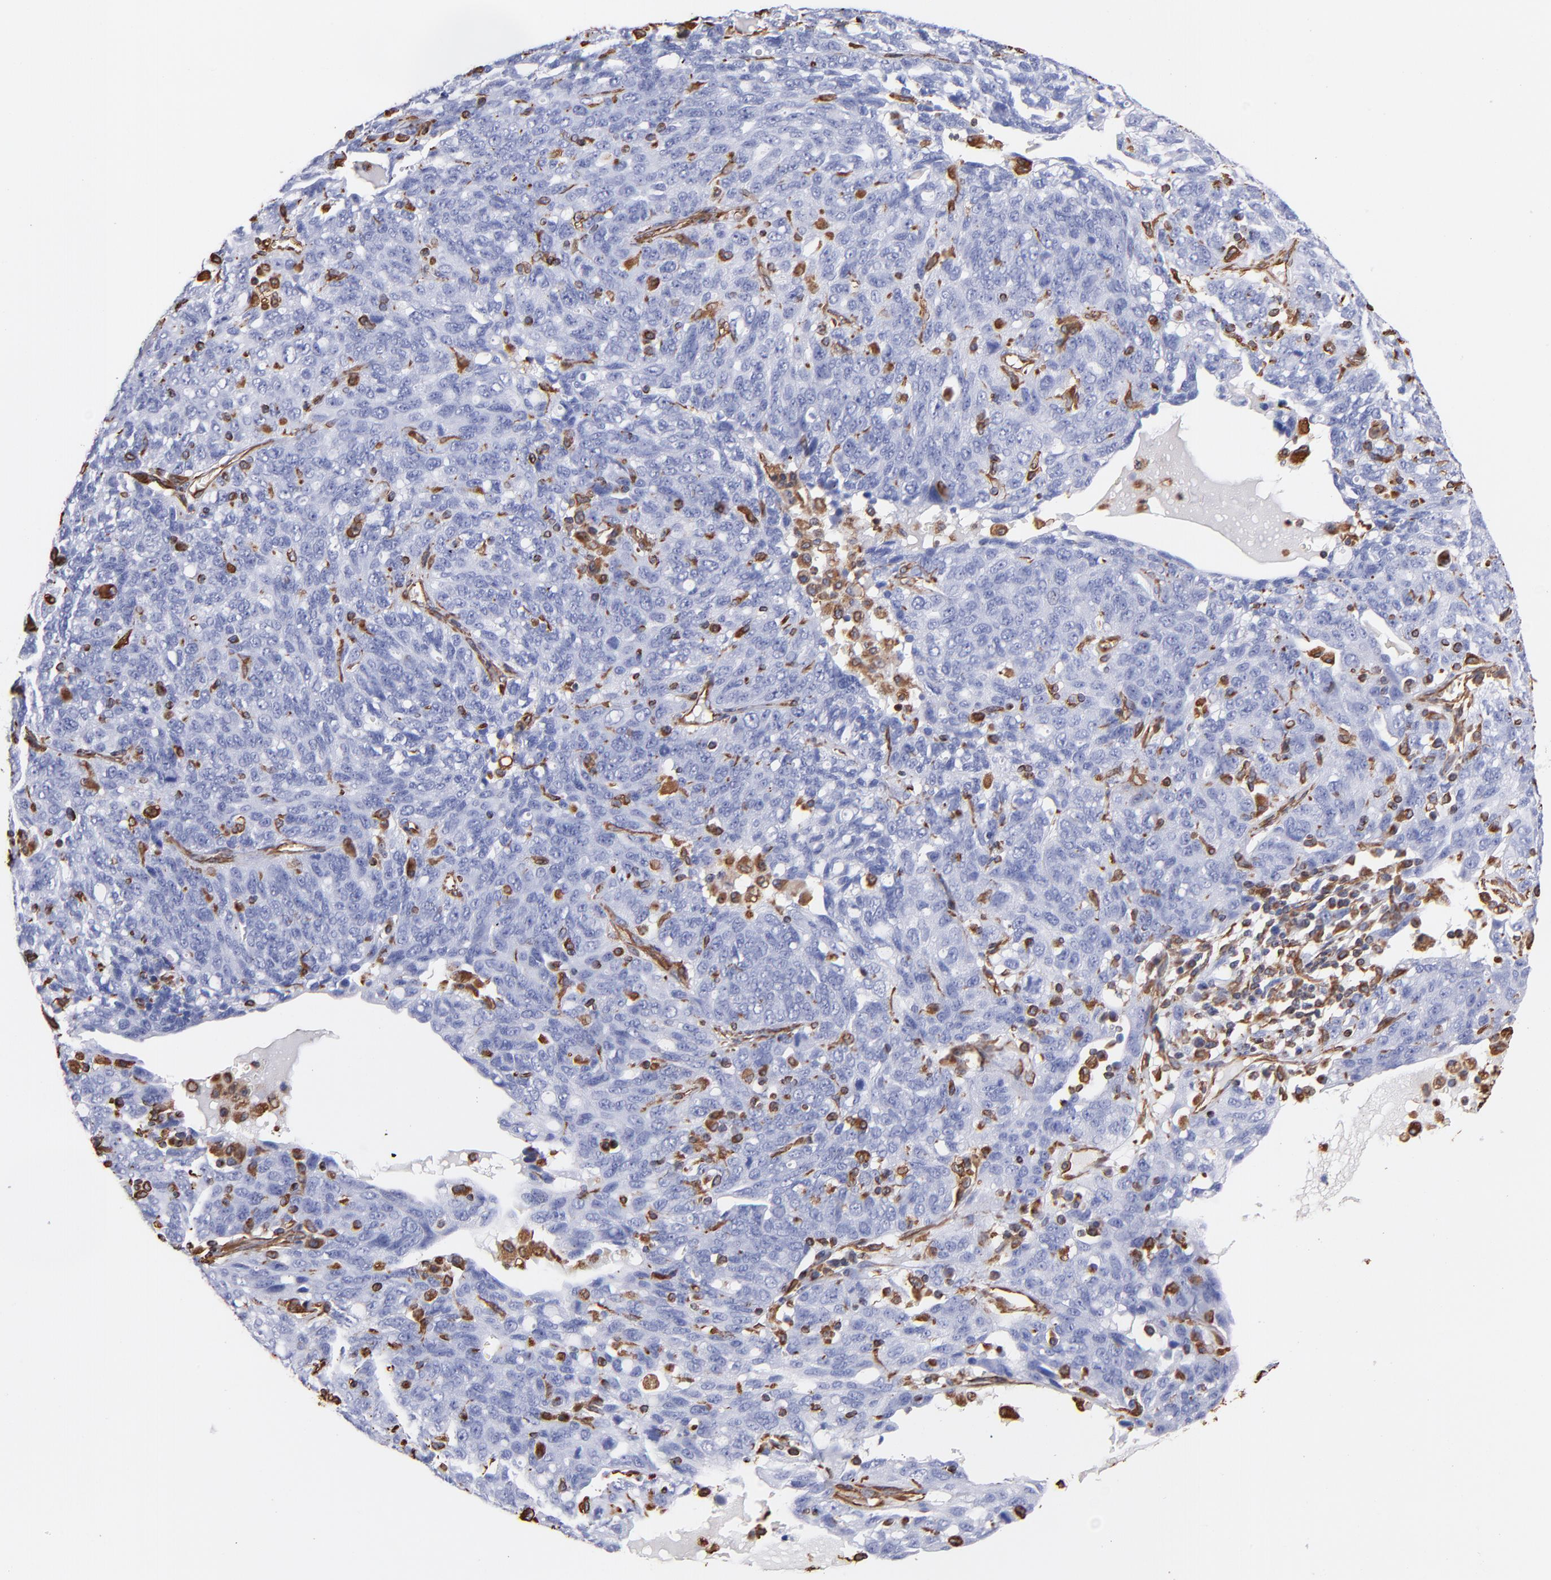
{"staining": {"intensity": "negative", "quantity": "none", "location": "none"}, "tissue": "ovarian cancer", "cell_type": "Tumor cells", "image_type": "cancer", "snomed": [{"axis": "morphology", "description": "Cystadenocarcinoma, serous, NOS"}, {"axis": "topography", "description": "Ovary"}], "caption": "Ovarian cancer (serous cystadenocarcinoma) stained for a protein using IHC demonstrates no expression tumor cells.", "gene": "VIM", "patient": {"sex": "female", "age": 71}}